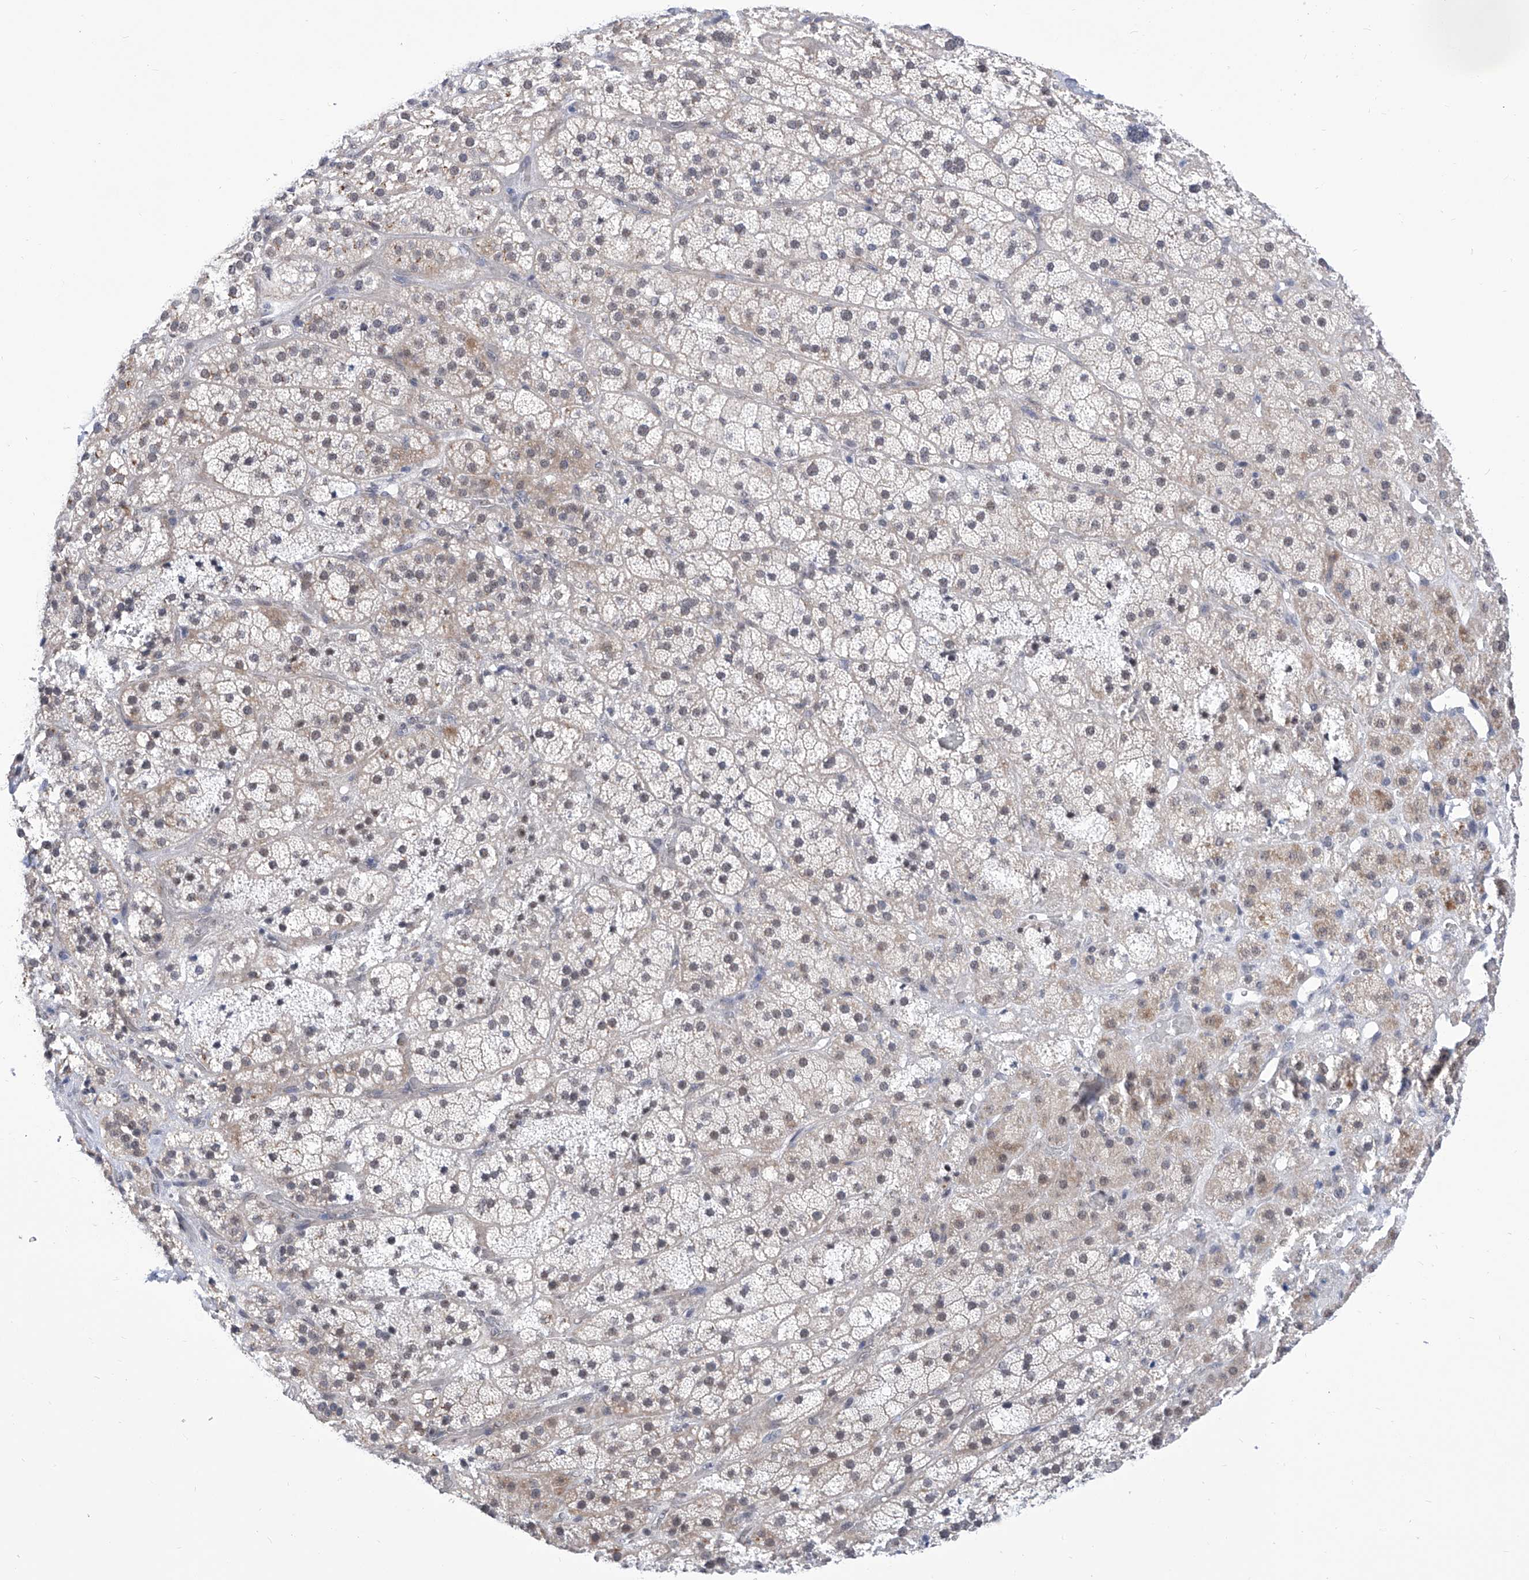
{"staining": {"intensity": "weak", "quantity": "25%-75%", "location": "cytoplasmic/membranous,nuclear"}, "tissue": "adrenal gland", "cell_type": "Glandular cells", "image_type": "normal", "snomed": [{"axis": "morphology", "description": "Normal tissue, NOS"}, {"axis": "topography", "description": "Adrenal gland"}], "caption": "Glandular cells display weak cytoplasmic/membranous,nuclear staining in approximately 25%-75% of cells in normal adrenal gland. Ihc stains the protein of interest in brown and the nuclei are stained blue.", "gene": "SART1", "patient": {"sex": "male", "age": 57}}